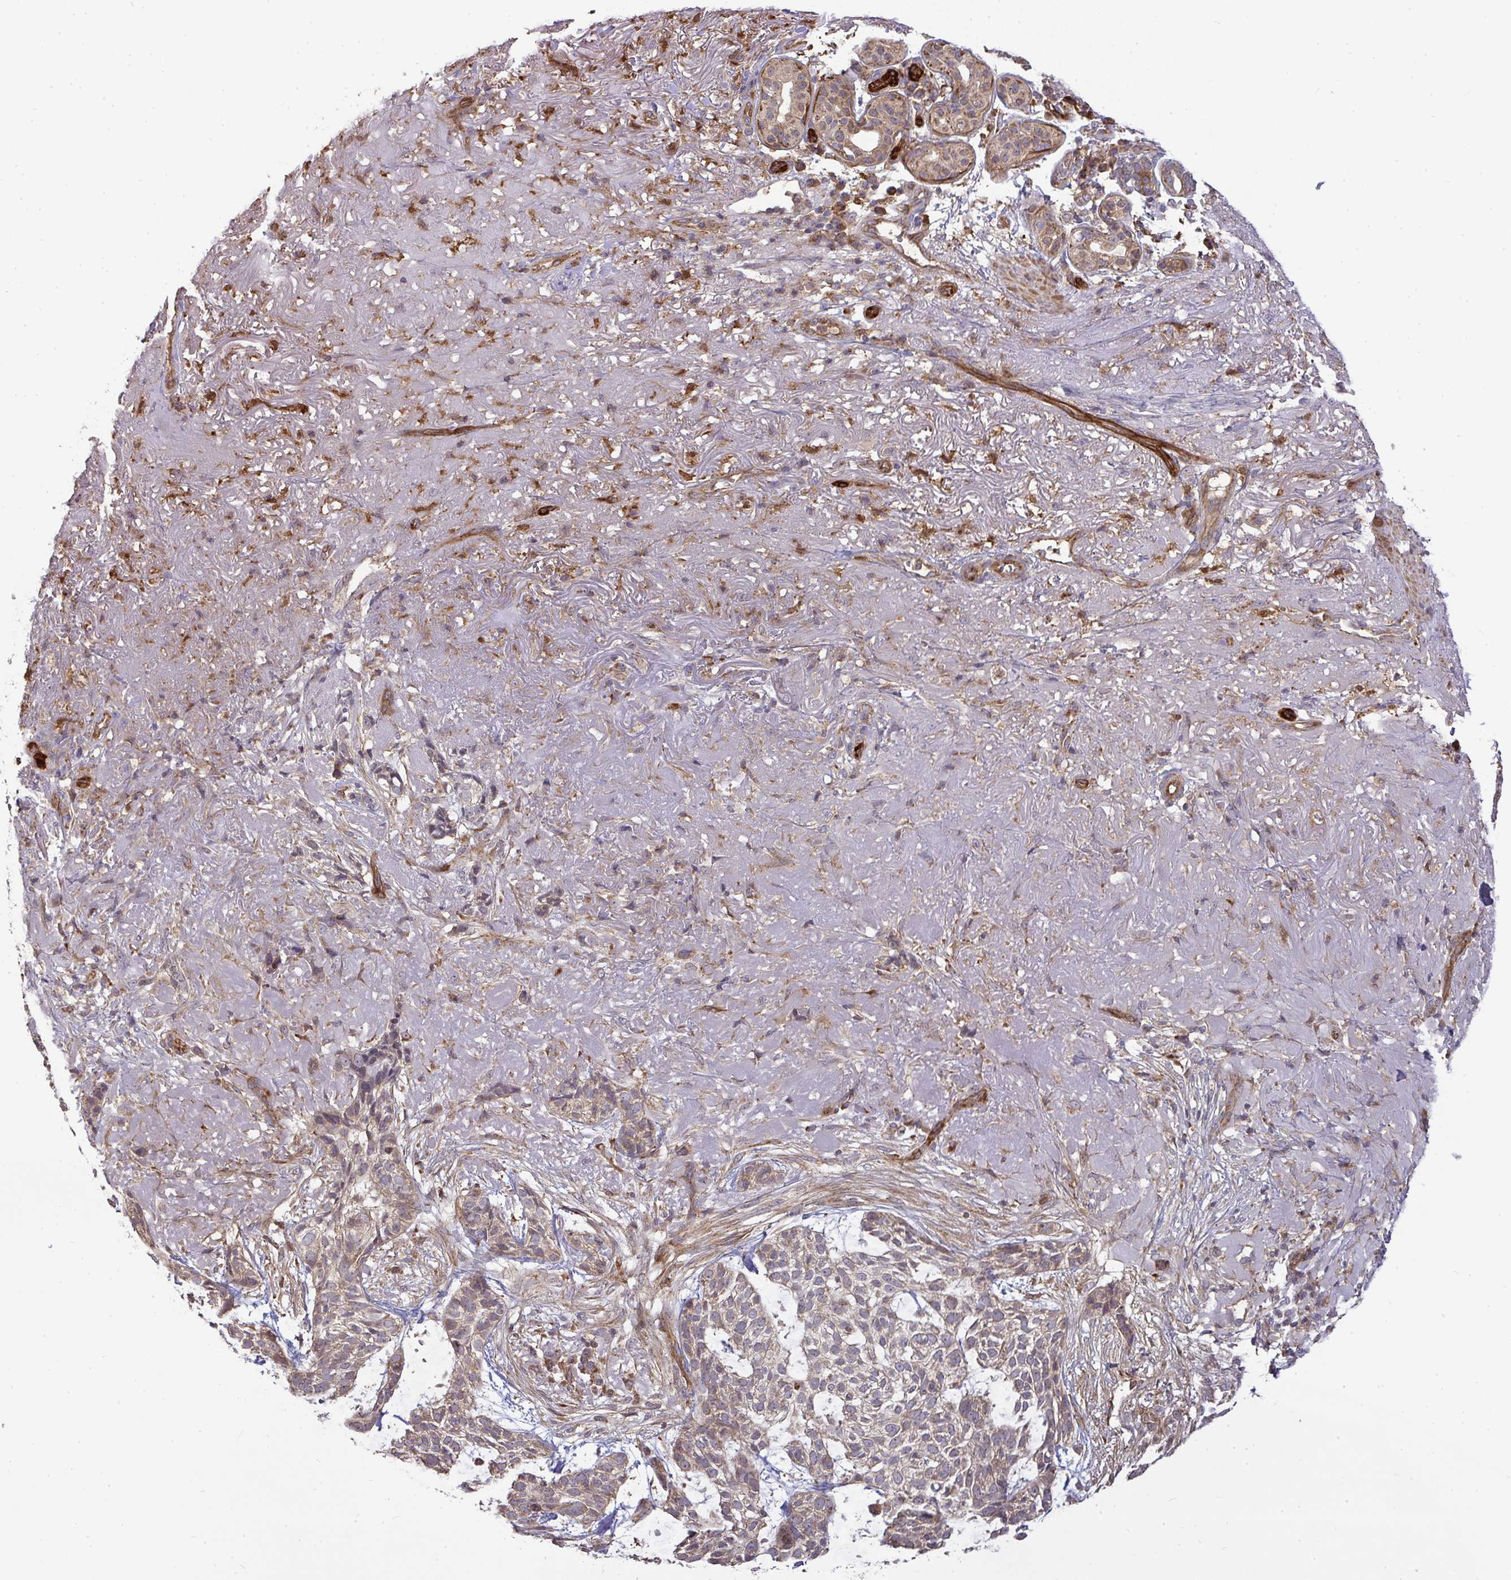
{"staining": {"intensity": "weak", "quantity": ">75%", "location": "cytoplasmic/membranous"}, "tissue": "skin cancer", "cell_type": "Tumor cells", "image_type": "cancer", "snomed": [{"axis": "morphology", "description": "Basal cell carcinoma"}, {"axis": "topography", "description": "Skin"}, {"axis": "topography", "description": "Skin of face"}], "caption": "This photomicrograph exhibits immunohistochemistry staining of skin cancer, with low weak cytoplasmic/membranous positivity in approximately >75% of tumor cells.", "gene": "B4GALT6", "patient": {"sex": "female", "age": 80}}